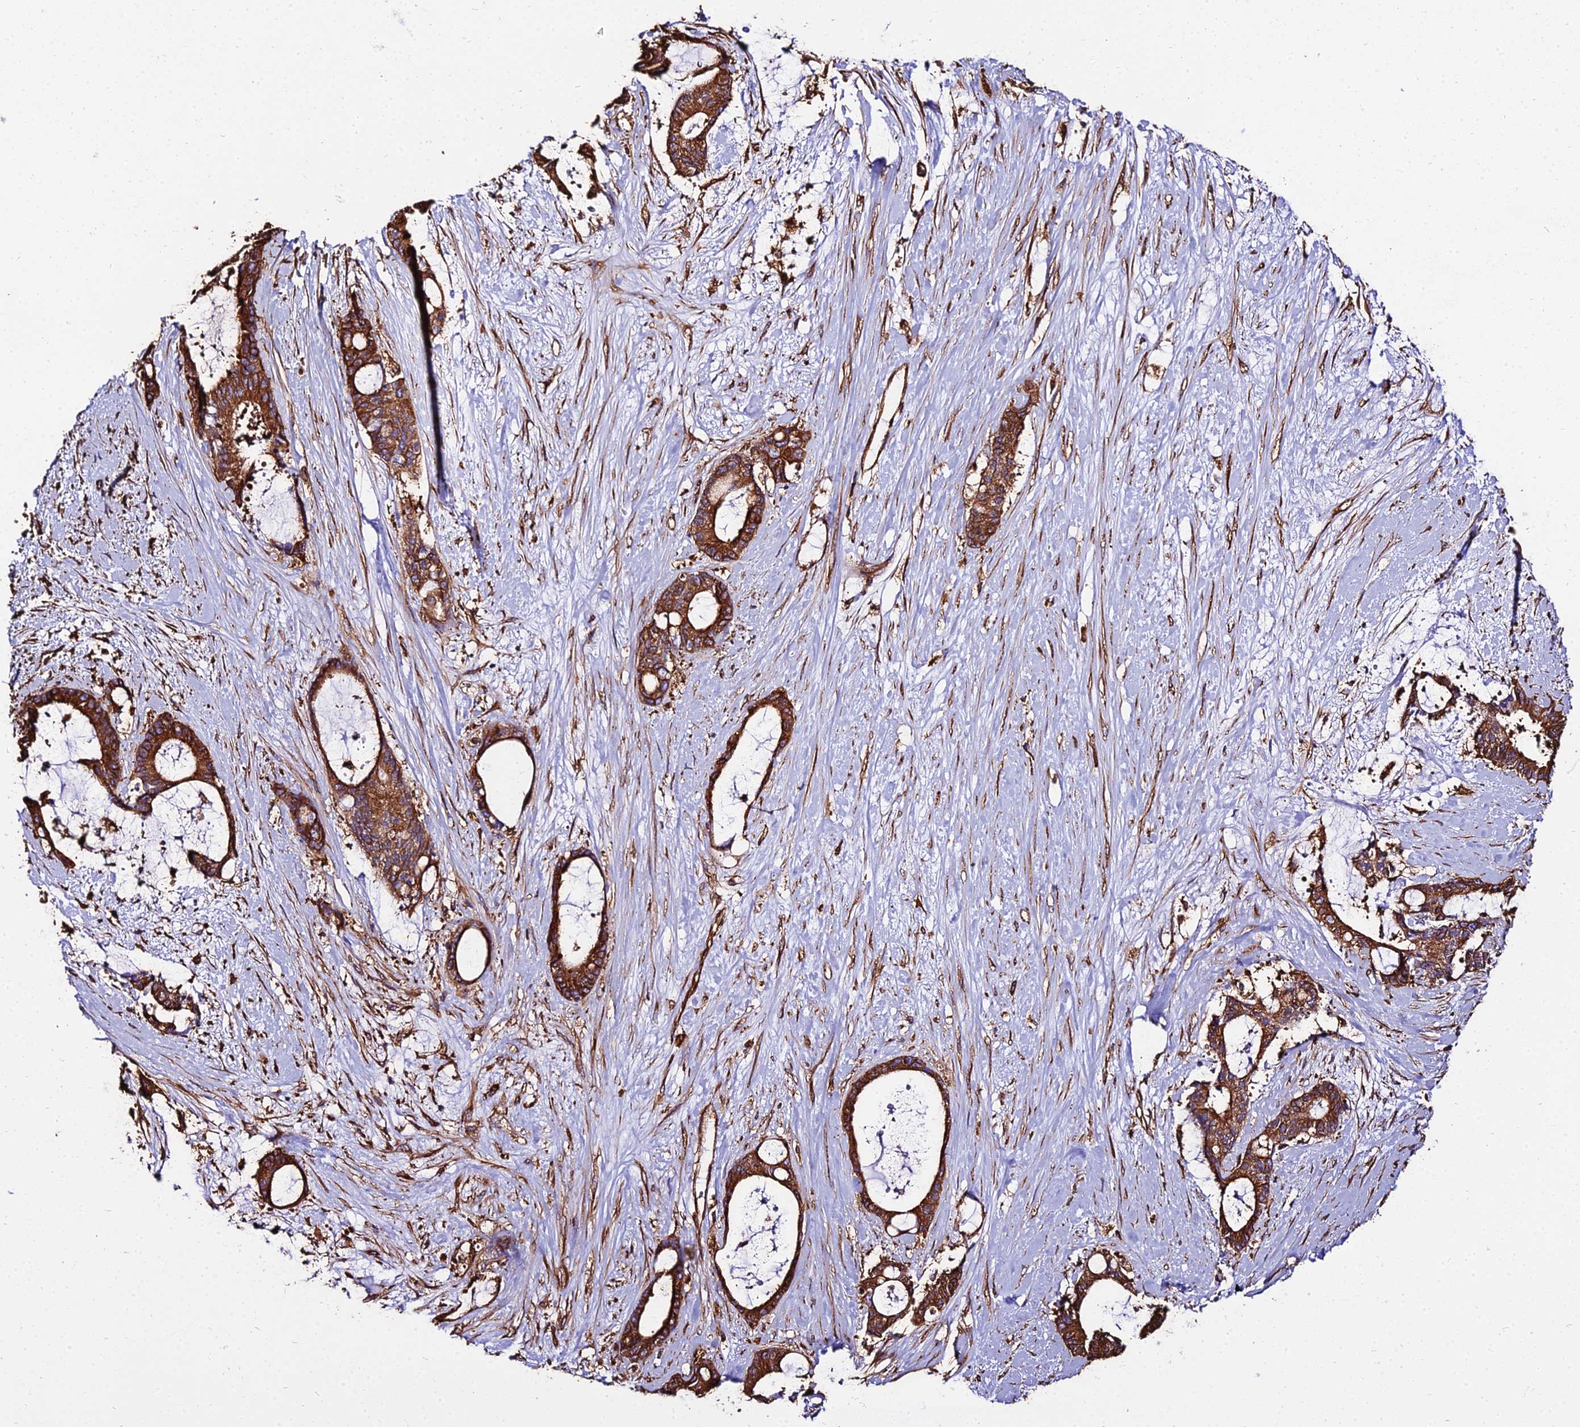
{"staining": {"intensity": "strong", "quantity": ">75%", "location": "cytoplasmic/membranous"}, "tissue": "liver cancer", "cell_type": "Tumor cells", "image_type": "cancer", "snomed": [{"axis": "morphology", "description": "Normal tissue, NOS"}, {"axis": "morphology", "description": "Cholangiocarcinoma"}, {"axis": "topography", "description": "Liver"}, {"axis": "topography", "description": "Peripheral nerve tissue"}], "caption": "A micrograph showing strong cytoplasmic/membranous staining in about >75% of tumor cells in liver cholangiocarcinoma, as visualized by brown immunohistochemical staining.", "gene": "TUBA3D", "patient": {"sex": "female", "age": 73}}